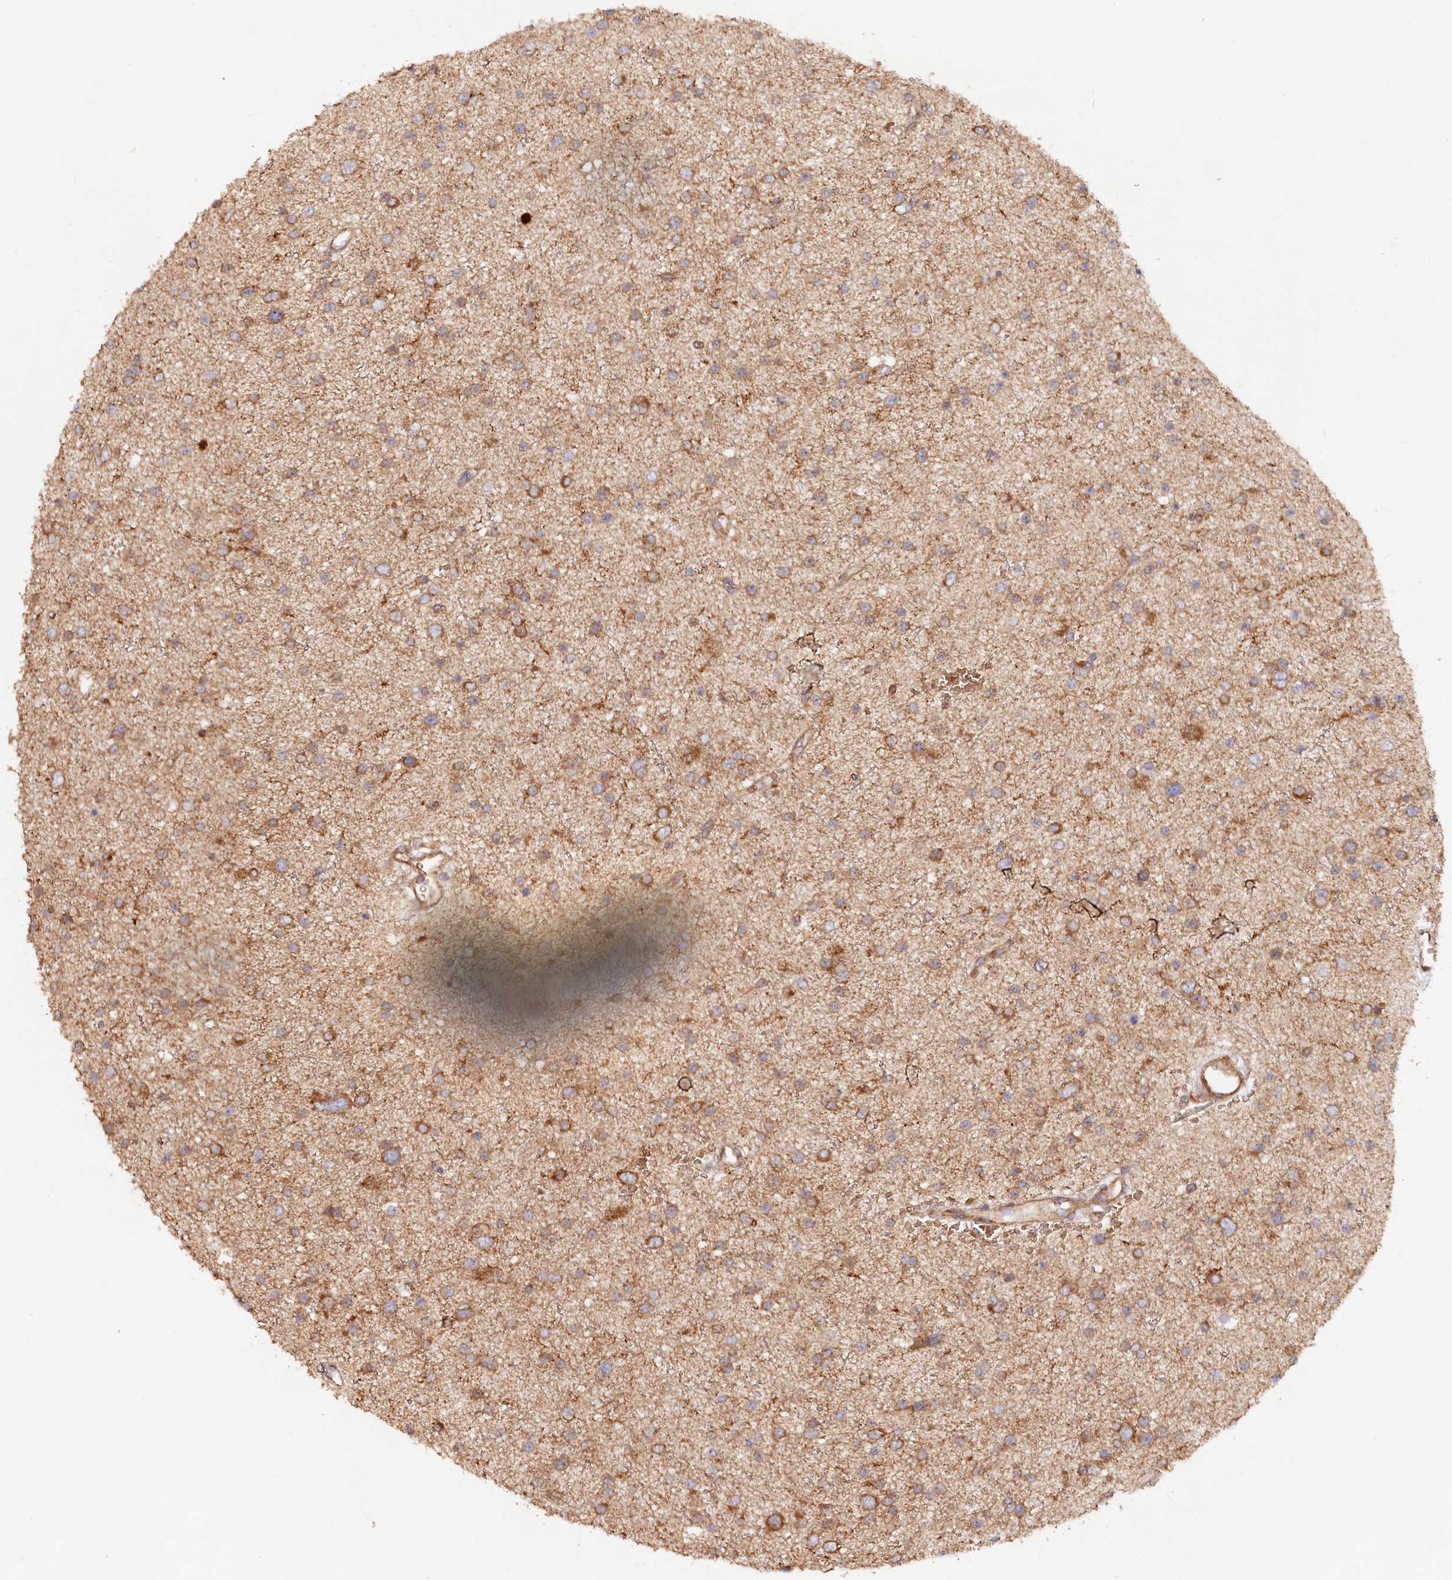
{"staining": {"intensity": "moderate", "quantity": ">75%", "location": "cytoplasmic/membranous"}, "tissue": "glioma", "cell_type": "Tumor cells", "image_type": "cancer", "snomed": [{"axis": "morphology", "description": "Glioma, malignant, Low grade"}, {"axis": "topography", "description": "Brain"}], "caption": "Brown immunohistochemical staining in human malignant glioma (low-grade) displays moderate cytoplasmic/membranous expression in approximately >75% of tumor cells.", "gene": "PAIP2", "patient": {"sex": "female", "age": 37}}